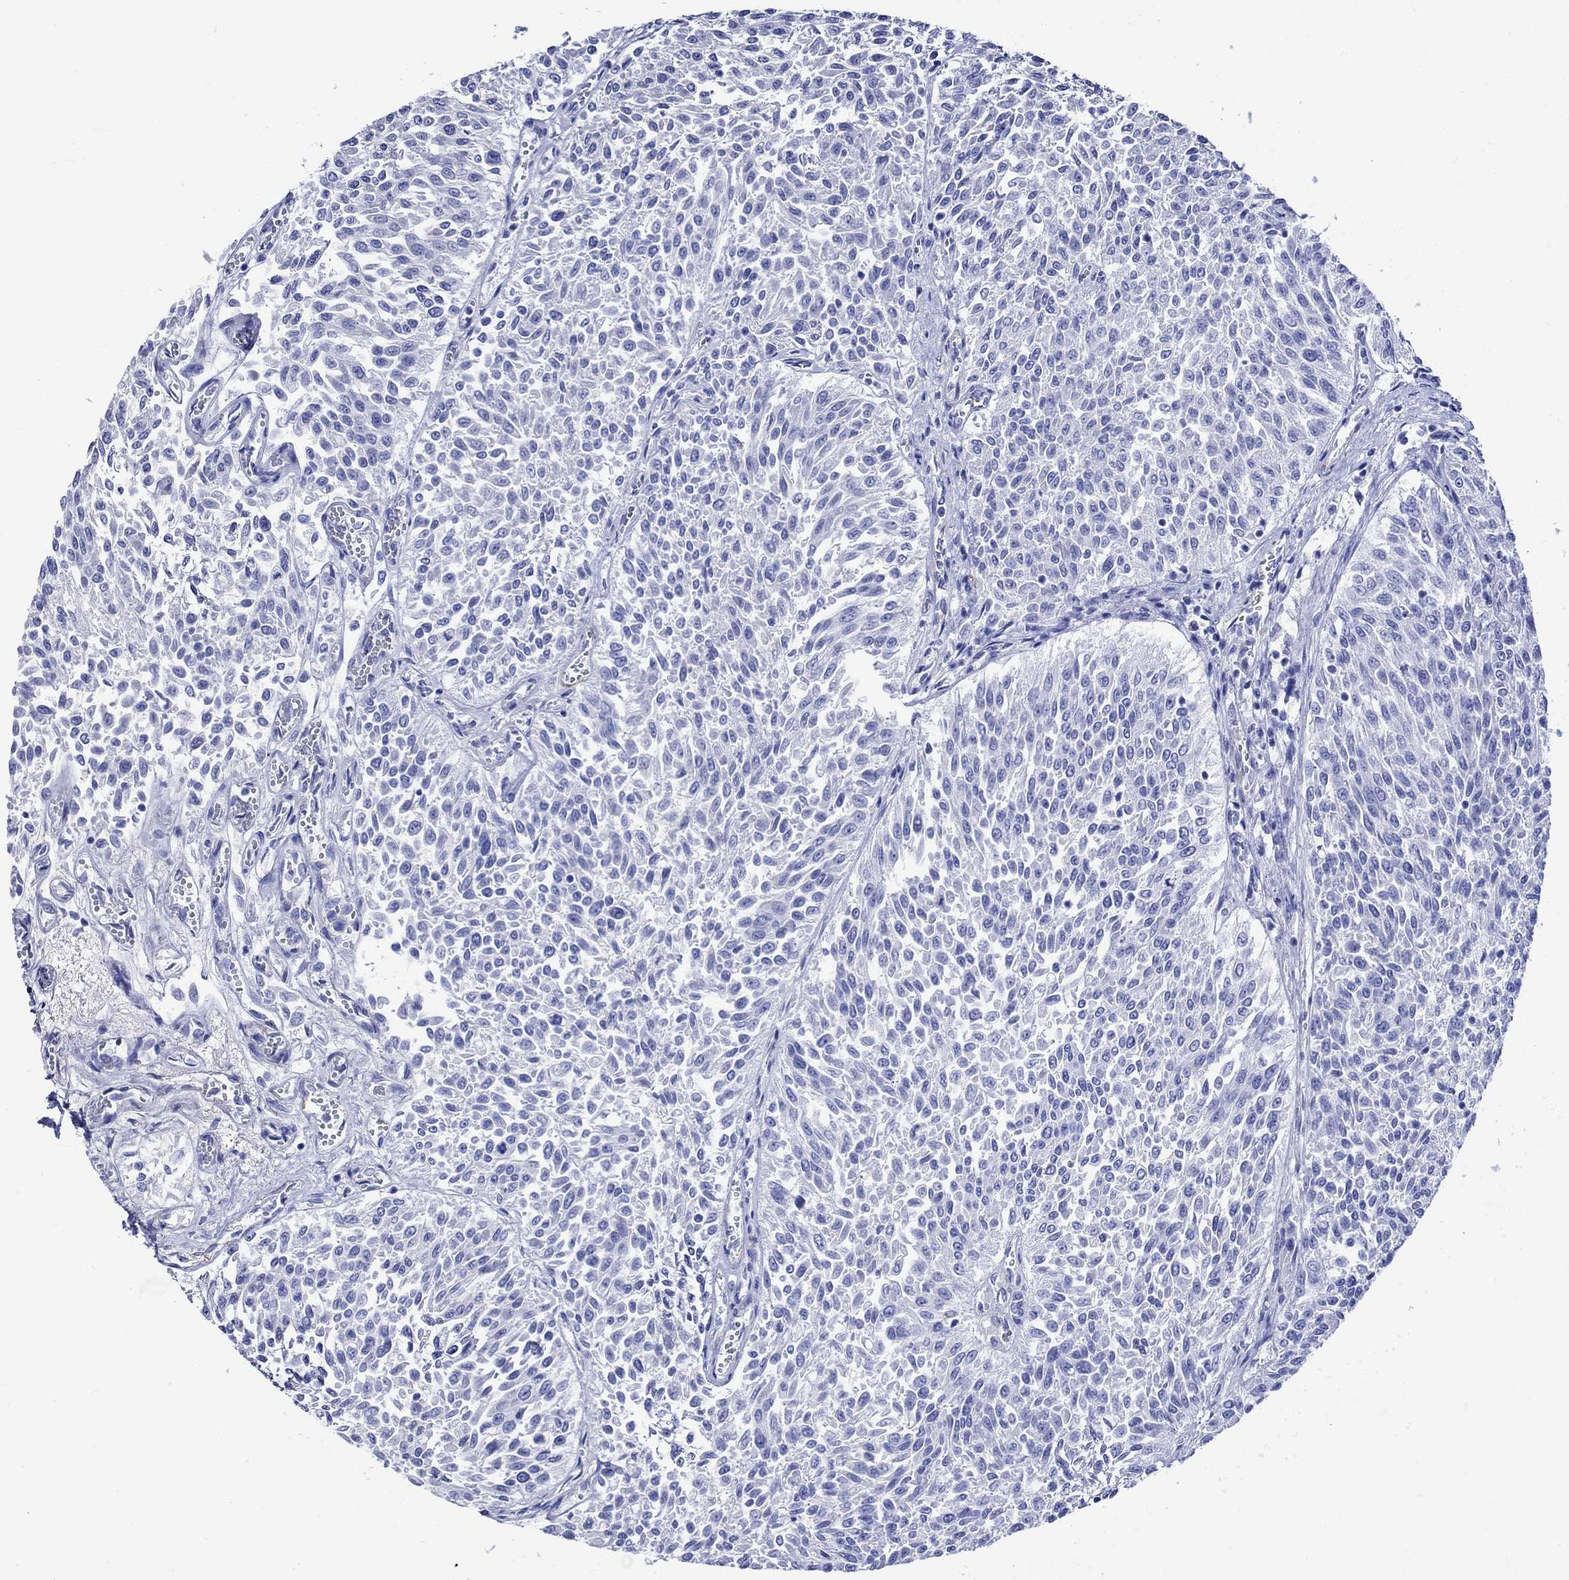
{"staining": {"intensity": "negative", "quantity": "none", "location": "none"}, "tissue": "urothelial cancer", "cell_type": "Tumor cells", "image_type": "cancer", "snomed": [{"axis": "morphology", "description": "Urothelial carcinoma, Low grade"}, {"axis": "topography", "description": "Urinary bladder"}], "caption": "Histopathology image shows no protein positivity in tumor cells of urothelial cancer tissue.", "gene": "CRYAB", "patient": {"sex": "male", "age": 78}}